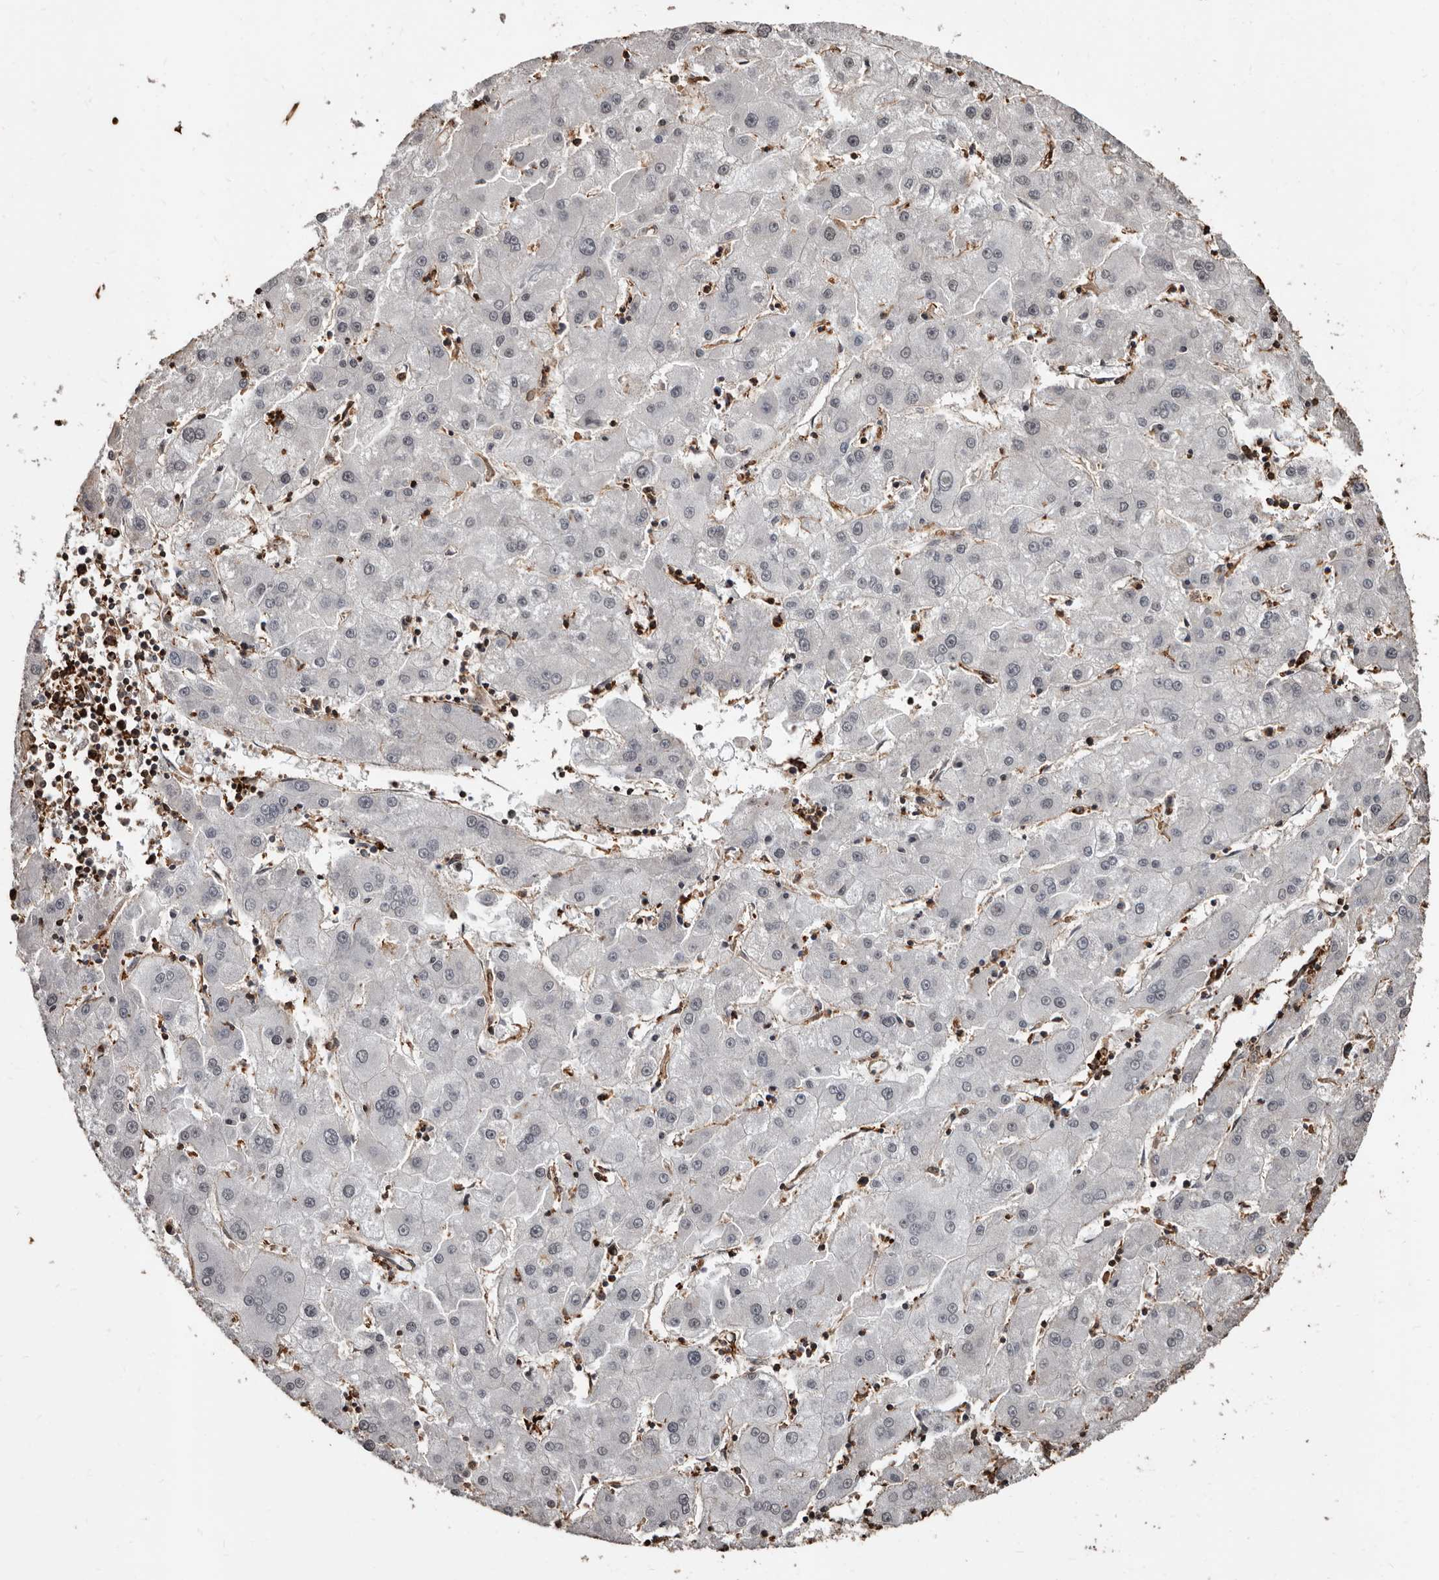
{"staining": {"intensity": "negative", "quantity": "none", "location": "none"}, "tissue": "liver cancer", "cell_type": "Tumor cells", "image_type": "cancer", "snomed": [{"axis": "morphology", "description": "Carcinoma, Hepatocellular, NOS"}, {"axis": "topography", "description": "Liver"}], "caption": "IHC histopathology image of liver cancer (hepatocellular carcinoma) stained for a protein (brown), which displays no staining in tumor cells.", "gene": "GSK3A", "patient": {"sex": "male", "age": 72}}